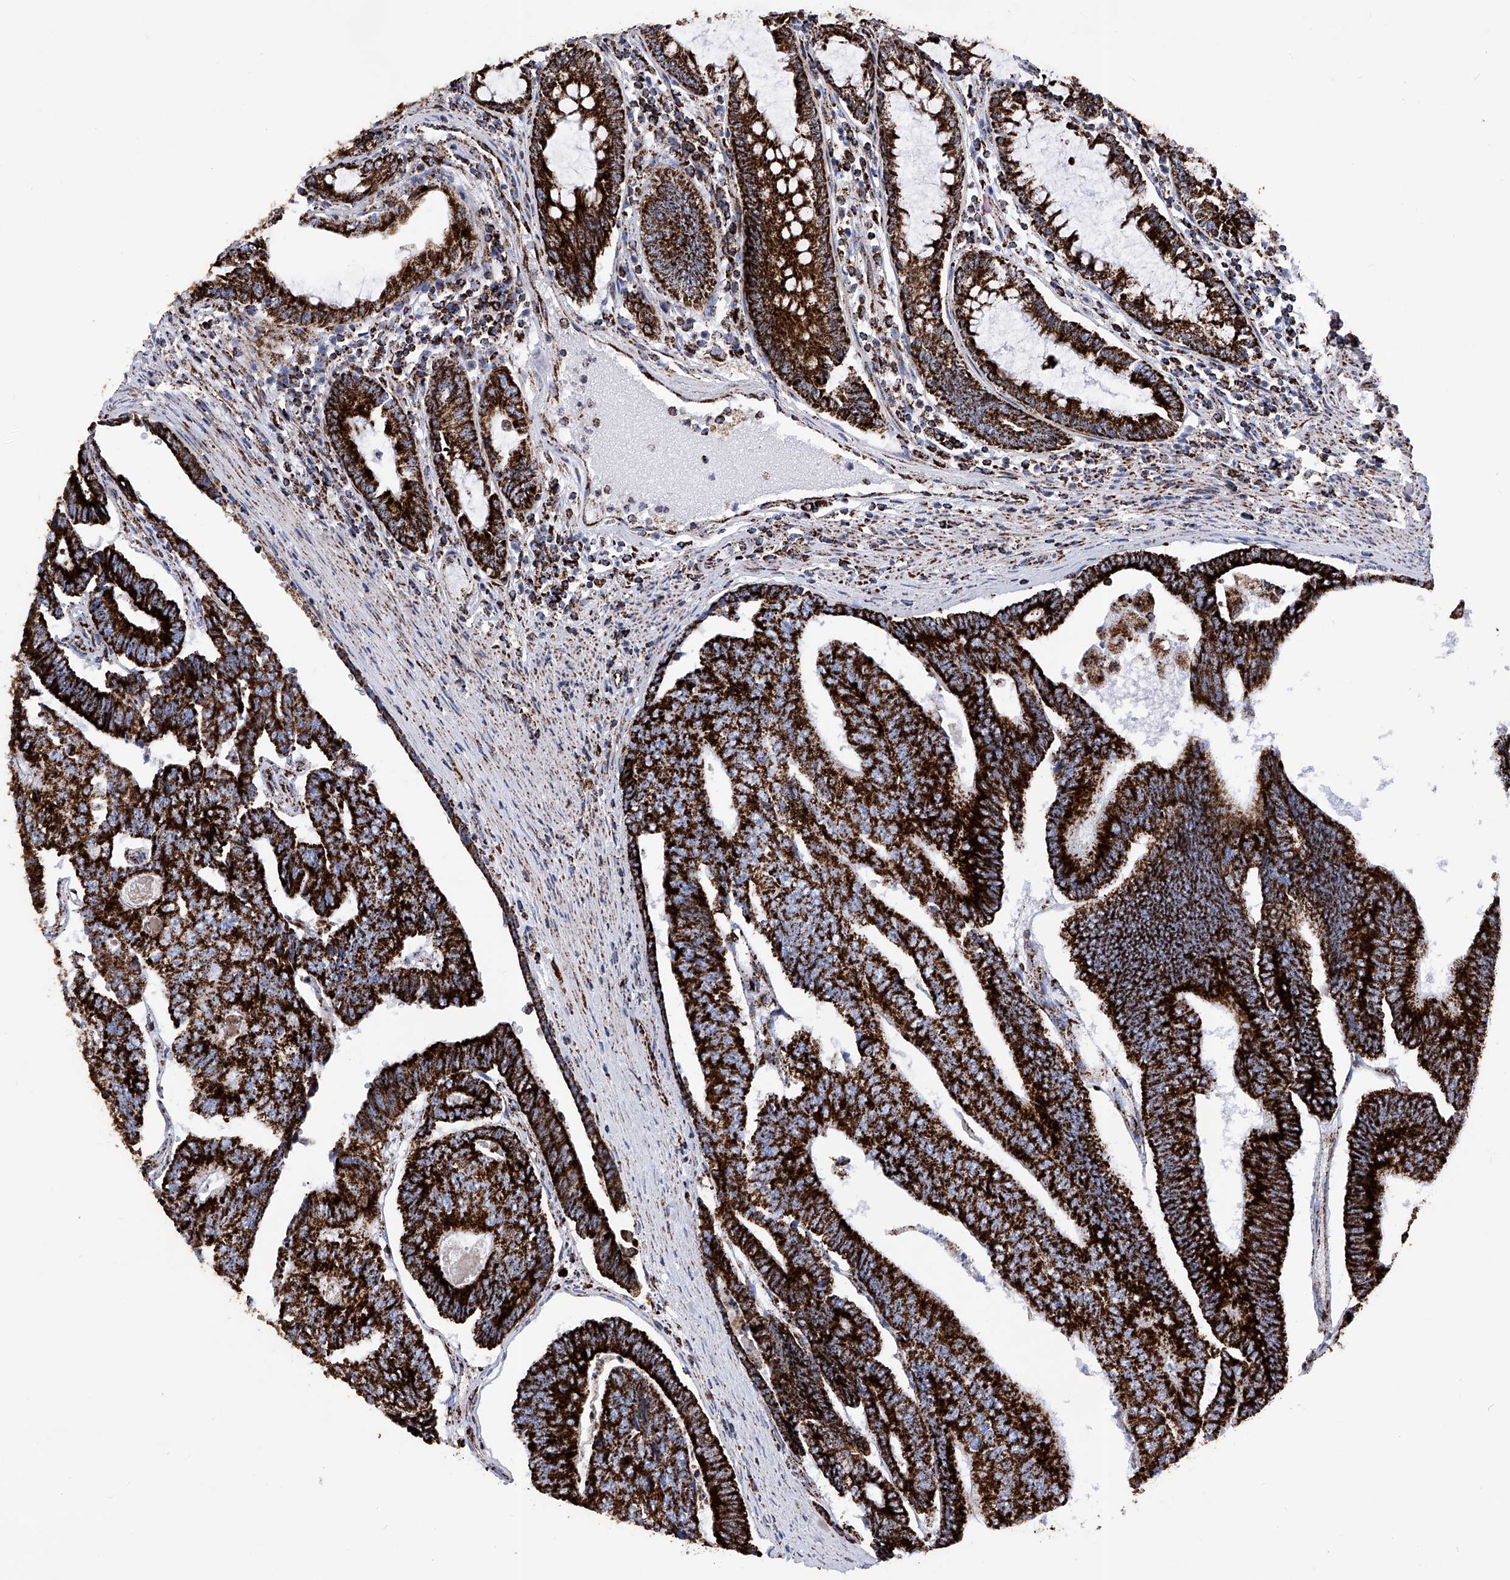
{"staining": {"intensity": "strong", "quantity": ">75%", "location": "cytoplasmic/membranous"}, "tissue": "colorectal cancer", "cell_type": "Tumor cells", "image_type": "cancer", "snomed": [{"axis": "morphology", "description": "Adenocarcinoma, NOS"}, {"axis": "topography", "description": "Colon"}], "caption": "IHC micrograph of neoplastic tissue: colorectal cancer stained using immunohistochemistry (IHC) reveals high levels of strong protein expression localized specifically in the cytoplasmic/membranous of tumor cells, appearing as a cytoplasmic/membranous brown color.", "gene": "ATP5PF", "patient": {"sex": "female", "age": 67}}